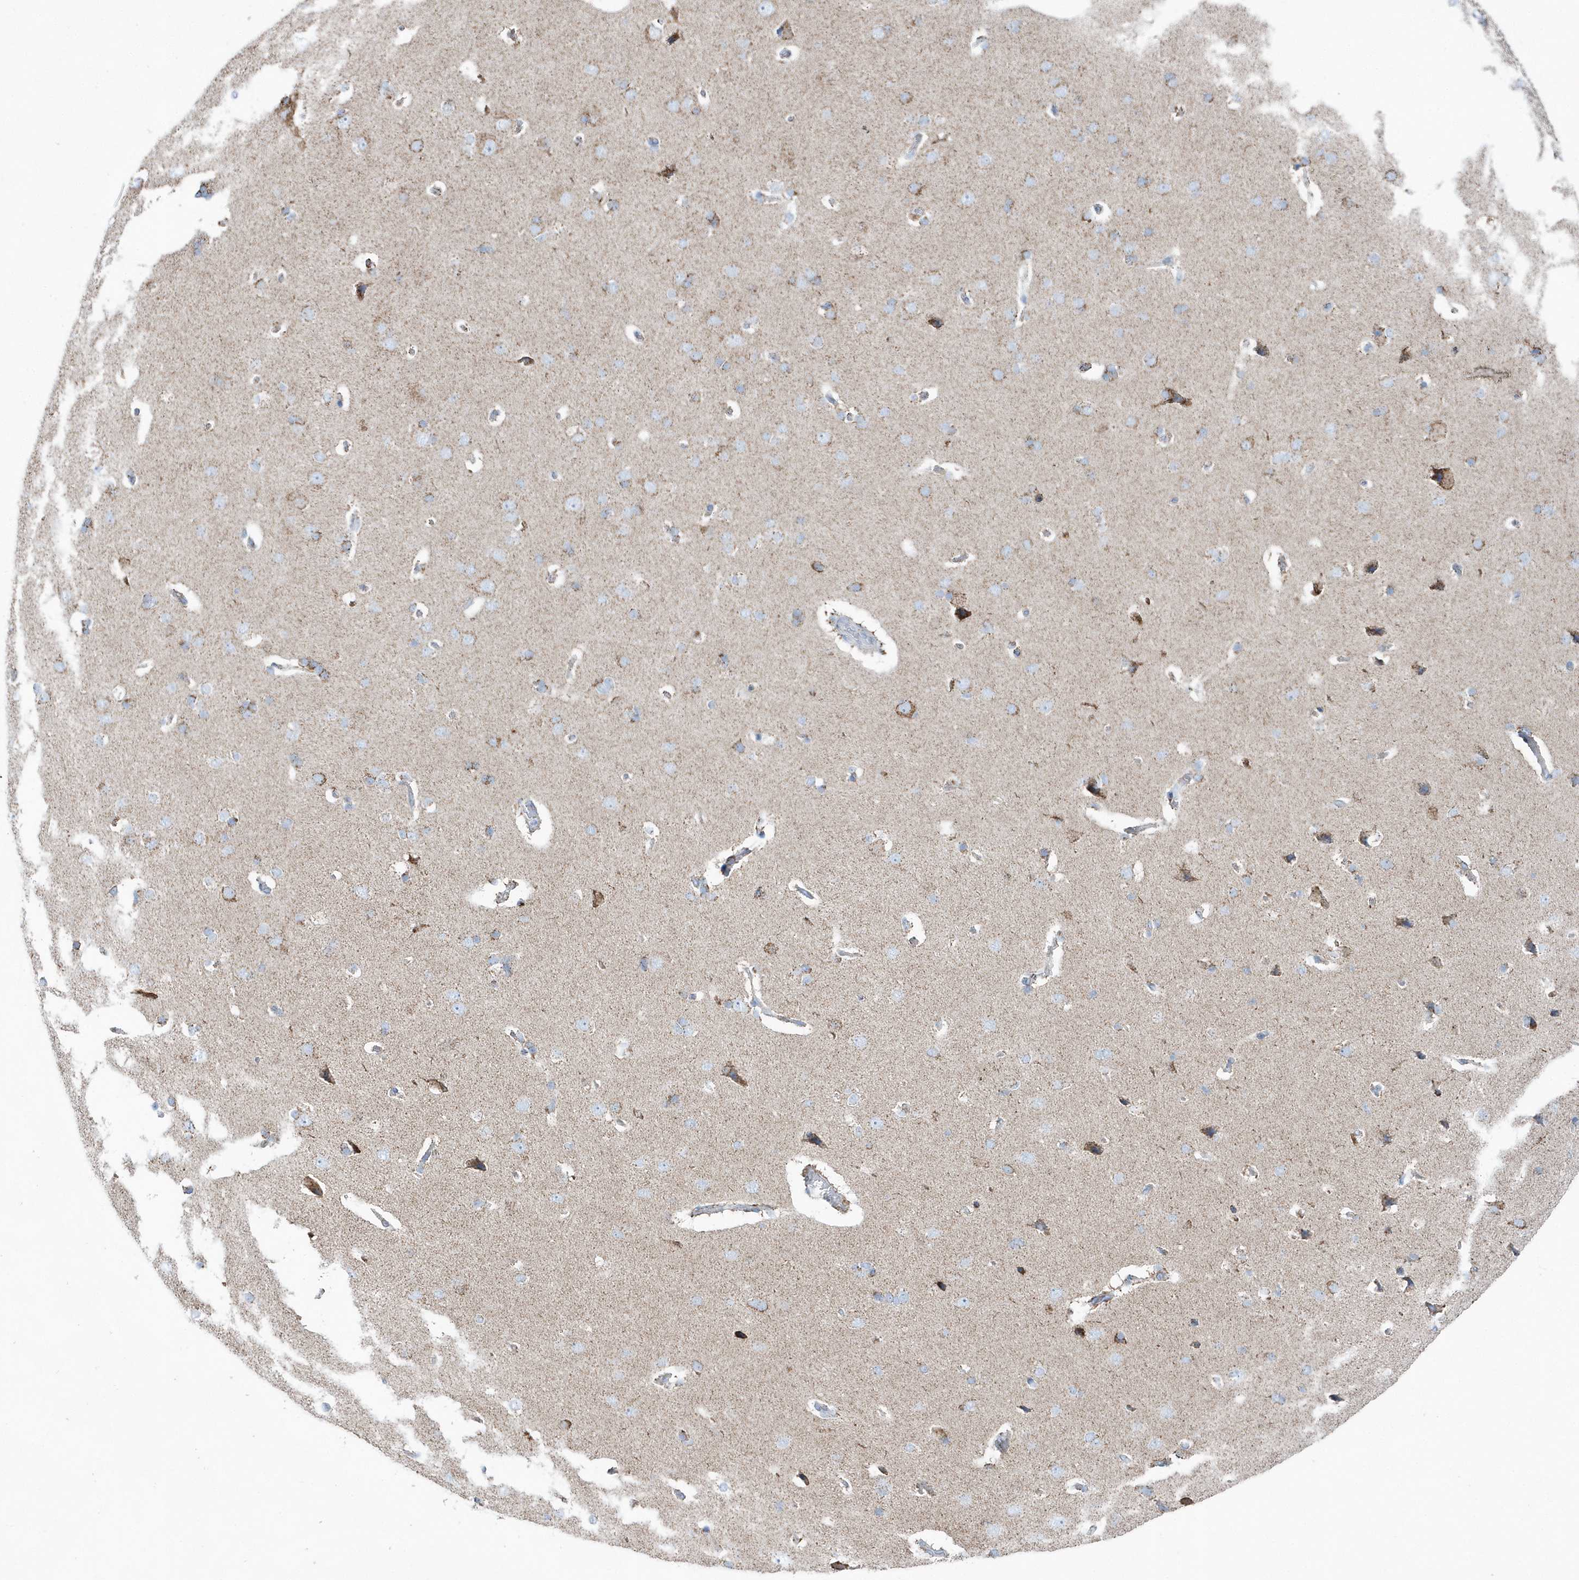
{"staining": {"intensity": "negative", "quantity": "none", "location": "none"}, "tissue": "cerebral cortex", "cell_type": "Endothelial cells", "image_type": "normal", "snomed": [{"axis": "morphology", "description": "Normal tissue, NOS"}, {"axis": "topography", "description": "Cerebral cortex"}], "caption": "High power microscopy histopathology image of an IHC histopathology image of benign cerebral cortex, revealing no significant expression in endothelial cells. (DAB immunohistochemistry (IHC), high magnification).", "gene": "TMCO6", "patient": {"sex": "male", "age": 62}}